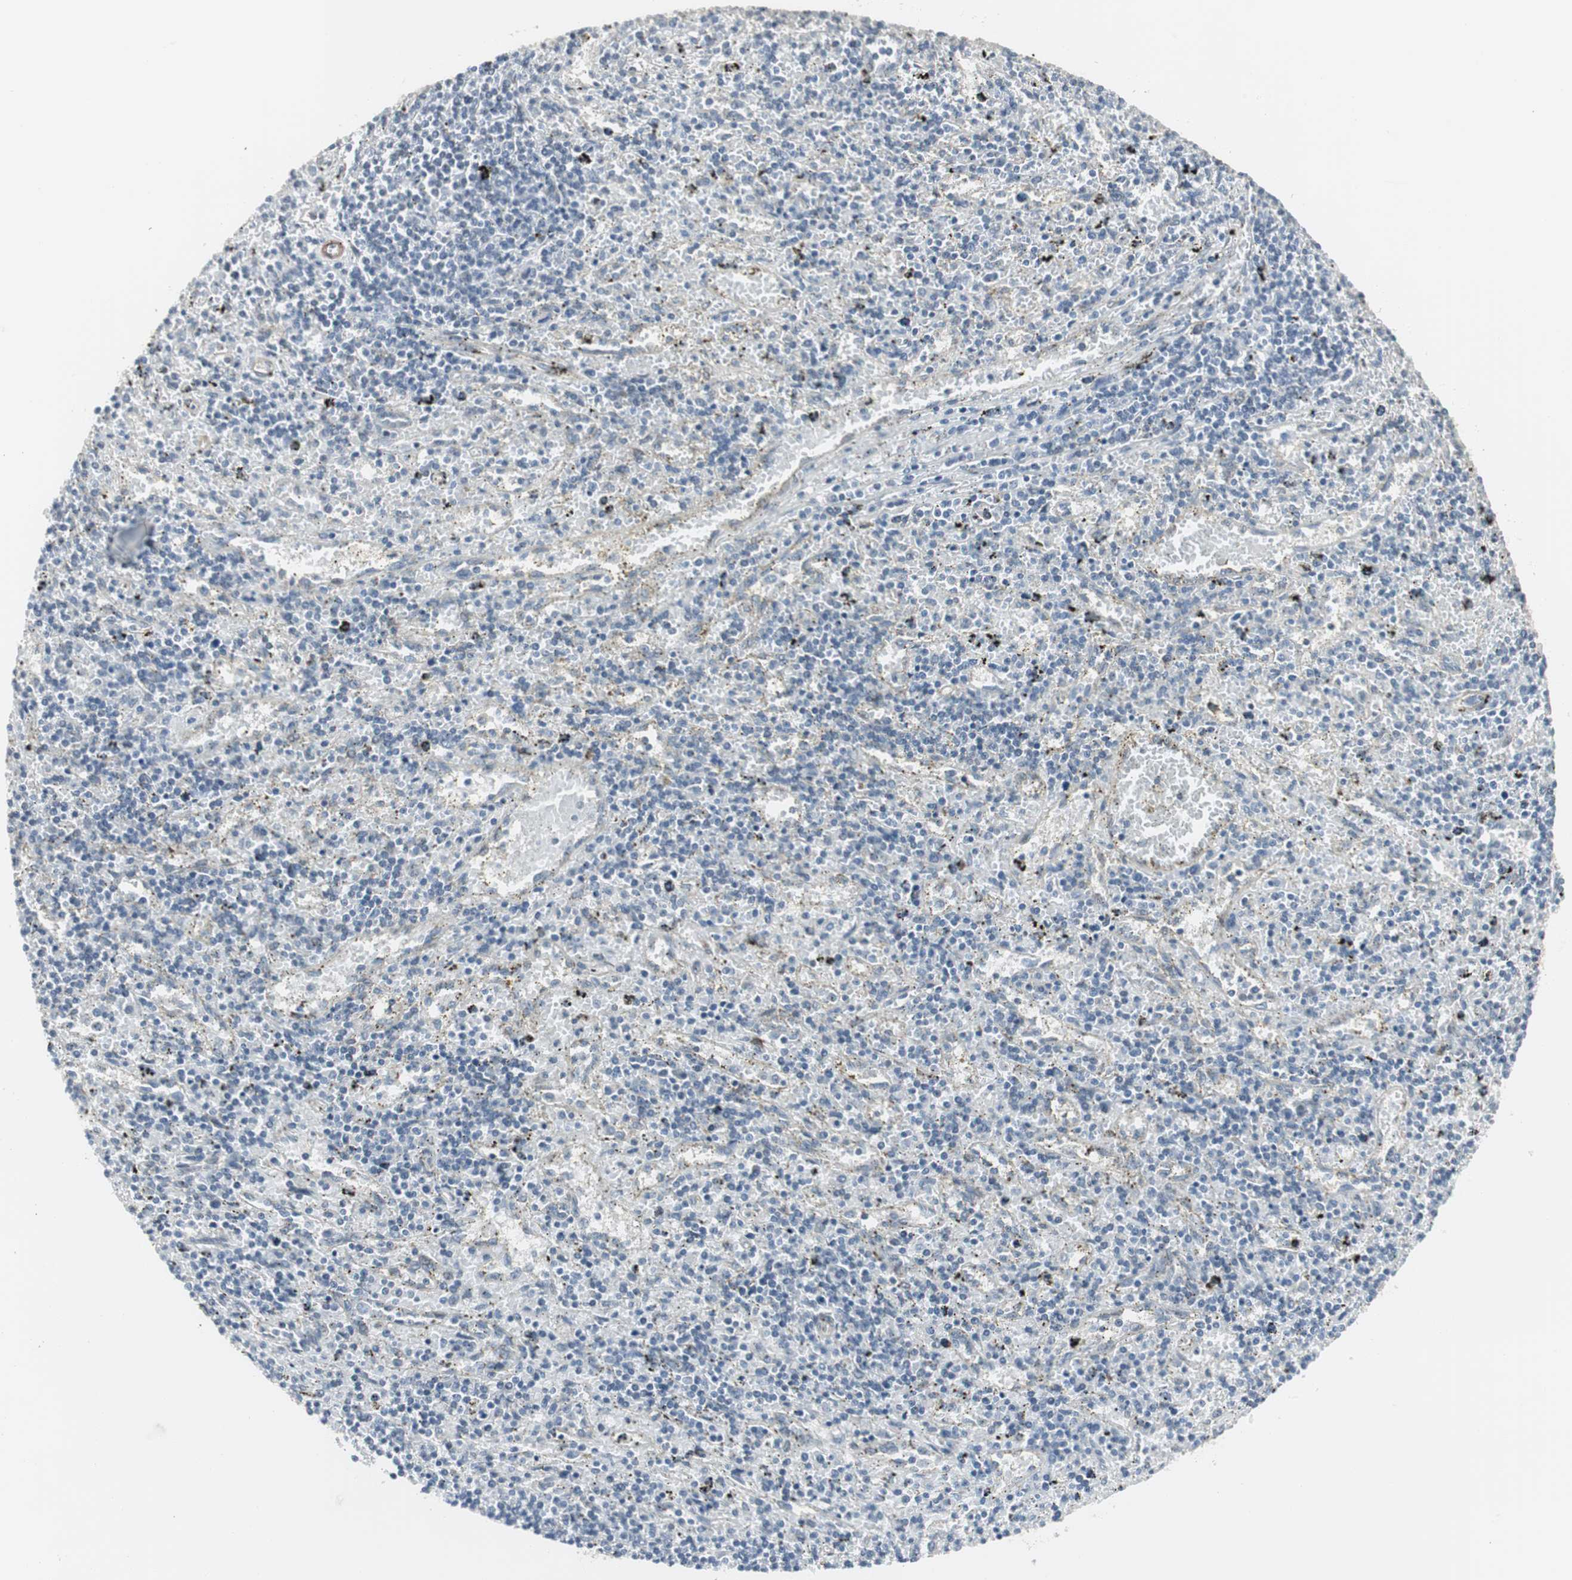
{"staining": {"intensity": "negative", "quantity": "none", "location": "none"}, "tissue": "lymphoma", "cell_type": "Tumor cells", "image_type": "cancer", "snomed": [{"axis": "morphology", "description": "Malignant lymphoma, non-Hodgkin's type, Low grade"}, {"axis": "topography", "description": "Spleen"}], "caption": "A histopathology image of human low-grade malignant lymphoma, non-Hodgkin's type is negative for staining in tumor cells. The staining was performed using DAB (3,3'-diaminobenzidine) to visualize the protein expression in brown, while the nuclei were stained in blue with hematoxylin (Magnification: 20x).", "gene": "SCYL3", "patient": {"sex": "male", "age": 76}}